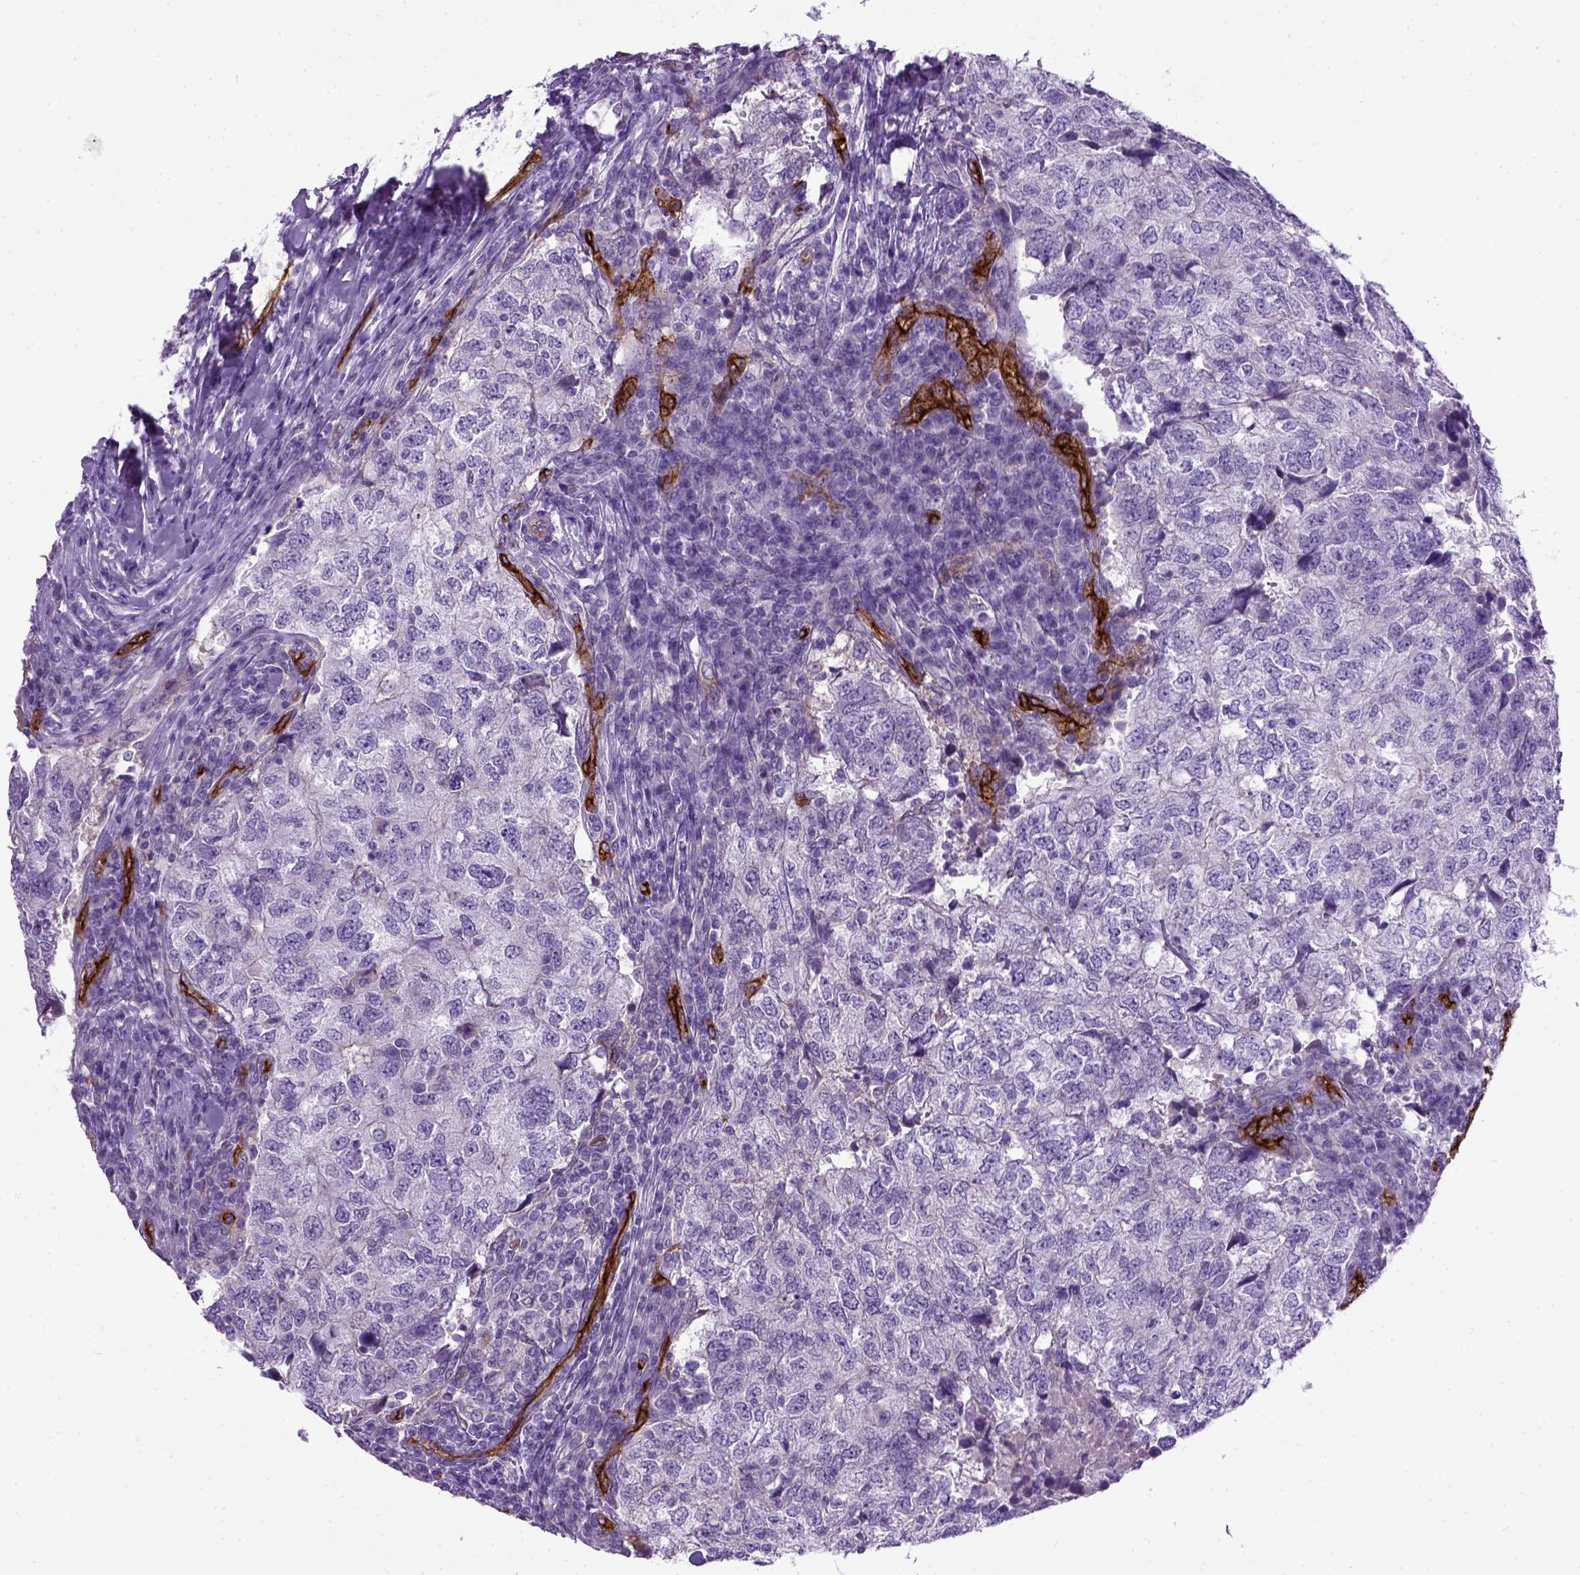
{"staining": {"intensity": "negative", "quantity": "none", "location": "none"}, "tissue": "breast cancer", "cell_type": "Tumor cells", "image_type": "cancer", "snomed": [{"axis": "morphology", "description": "Duct carcinoma"}, {"axis": "topography", "description": "Breast"}], "caption": "Immunohistochemistry of human breast intraductal carcinoma exhibits no expression in tumor cells.", "gene": "ENG", "patient": {"sex": "female", "age": 30}}